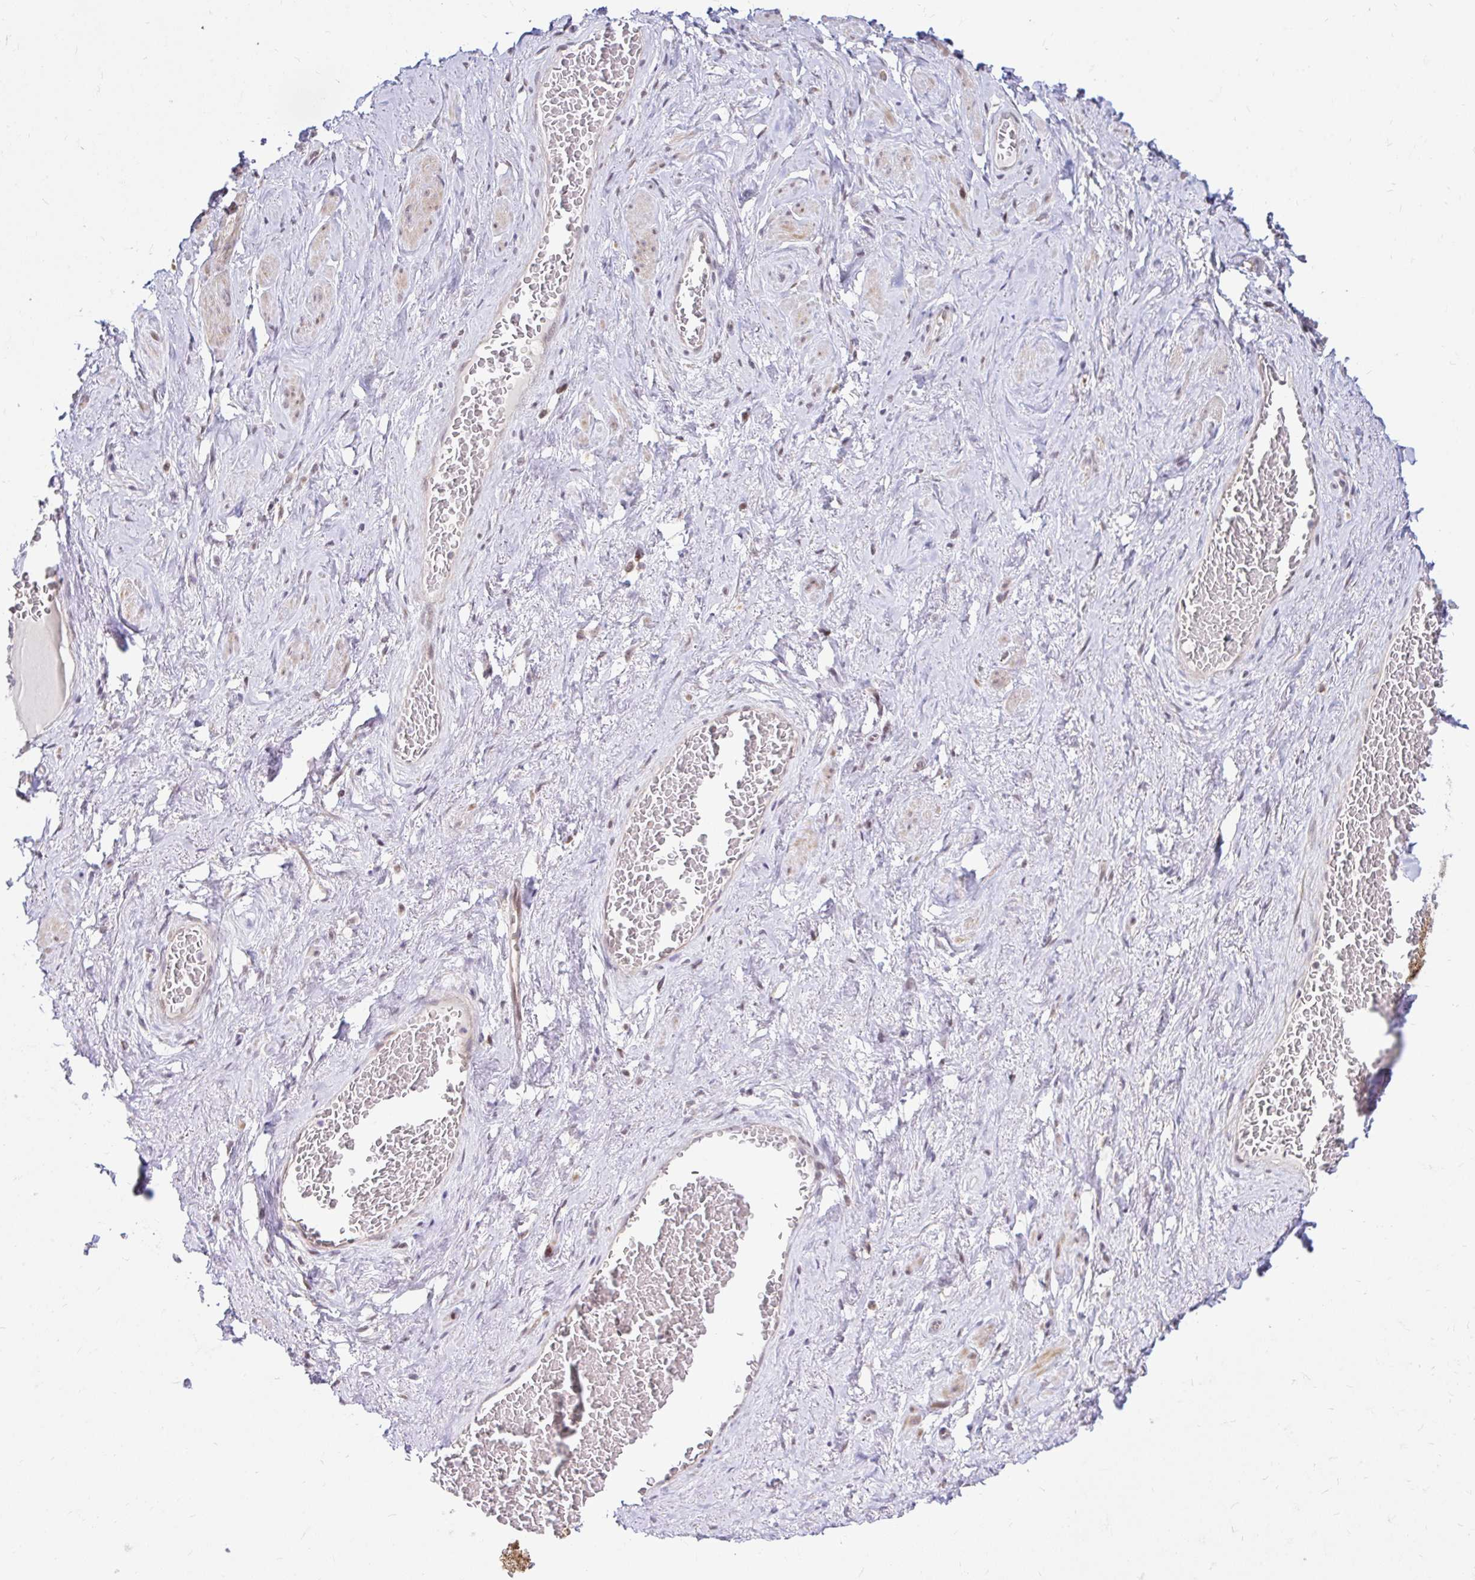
{"staining": {"intensity": "negative", "quantity": "none", "location": "none"}, "tissue": "adipose tissue", "cell_type": "Adipocytes", "image_type": "normal", "snomed": [{"axis": "morphology", "description": "Normal tissue, NOS"}, {"axis": "topography", "description": "Vagina"}, {"axis": "topography", "description": "Peripheral nerve tissue"}], "caption": "Immunohistochemical staining of normal human adipose tissue demonstrates no significant expression in adipocytes. The staining was performed using DAB (3,3'-diaminobenzidine) to visualize the protein expression in brown, while the nuclei were stained in blue with hematoxylin (Magnification: 20x).", "gene": "TIMM50", "patient": {"sex": "female", "age": 71}}